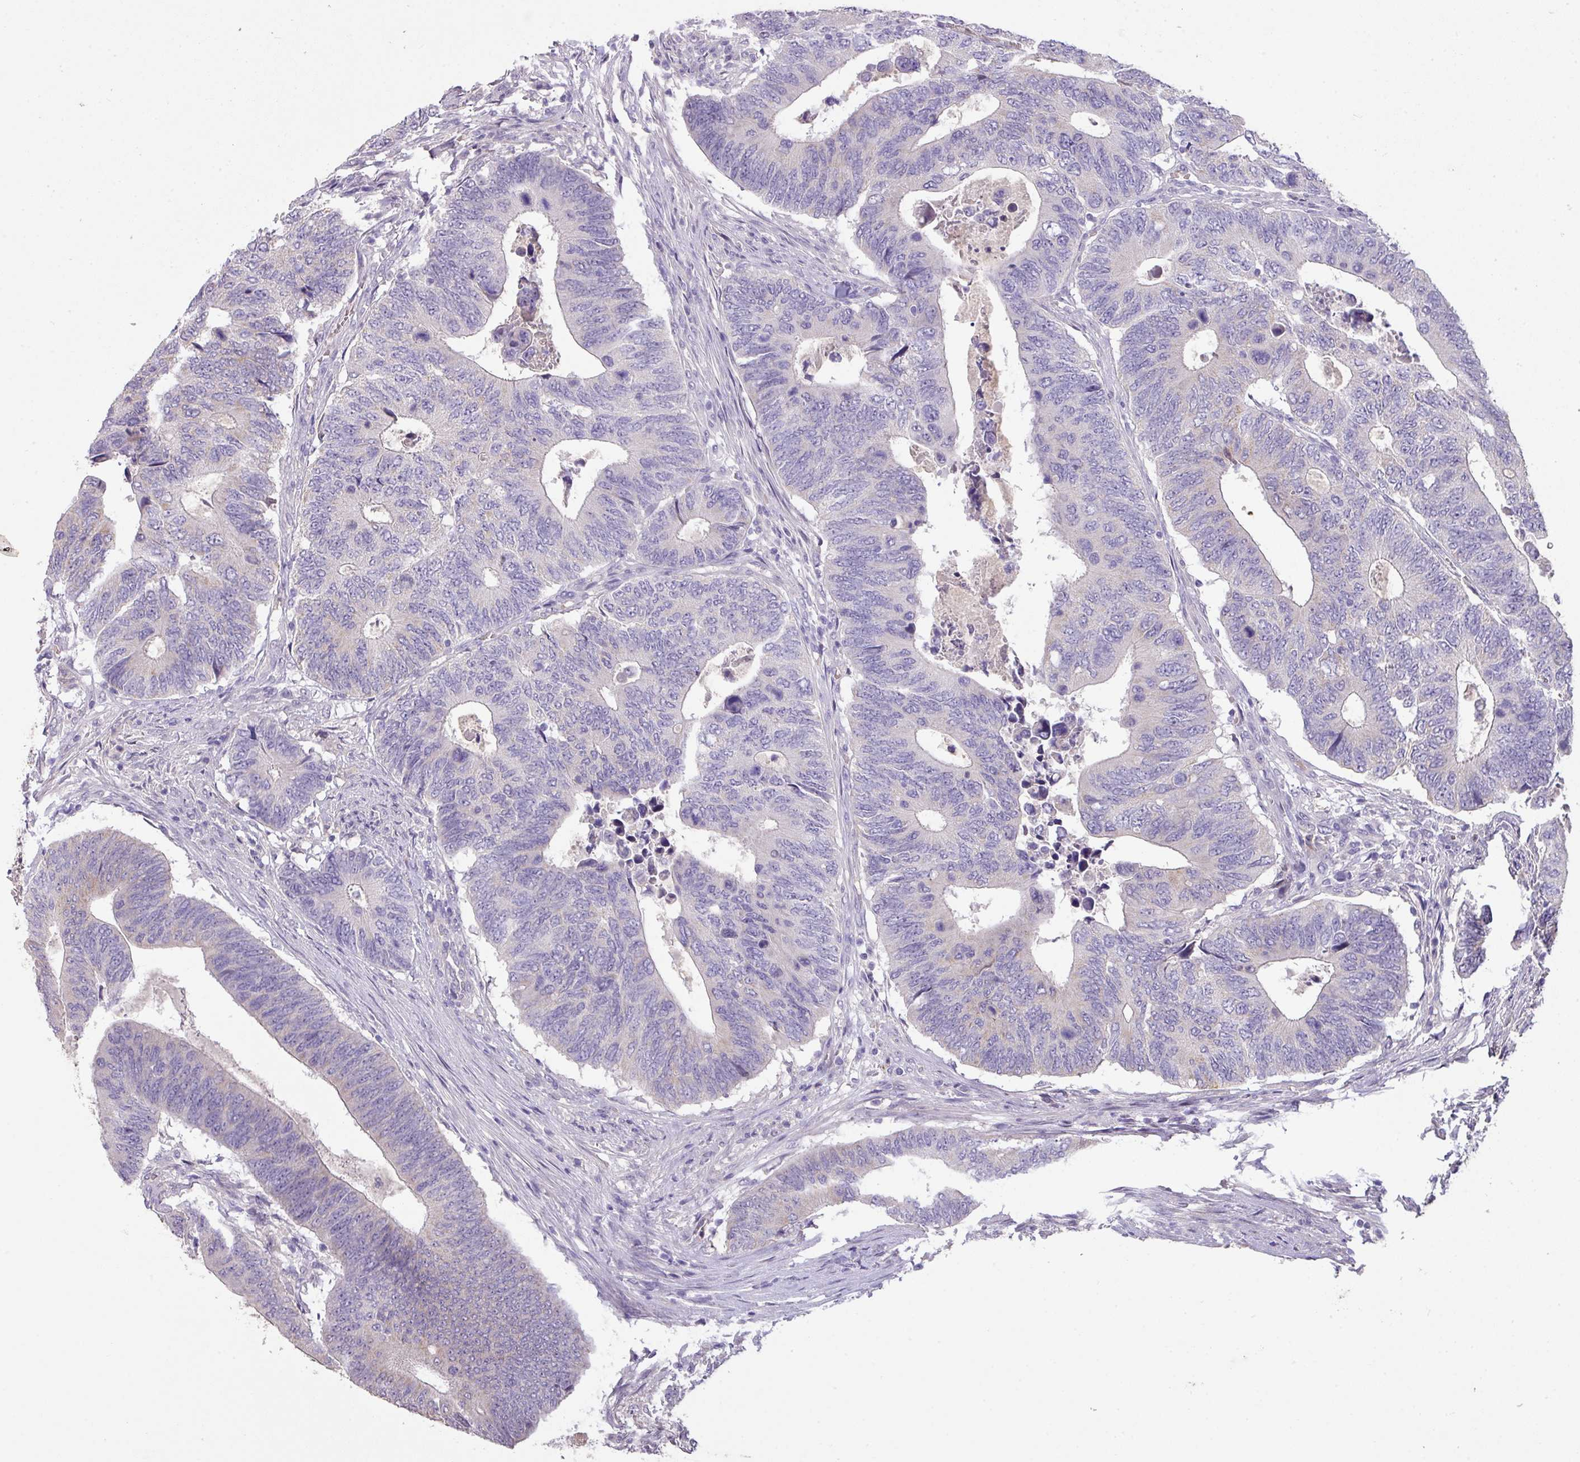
{"staining": {"intensity": "weak", "quantity": "<25%", "location": "cytoplasmic/membranous"}, "tissue": "colorectal cancer", "cell_type": "Tumor cells", "image_type": "cancer", "snomed": [{"axis": "morphology", "description": "Adenocarcinoma, NOS"}, {"axis": "topography", "description": "Colon"}], "caption": "The histopathology image displays no staining of tumor cells in adenocarcinoma (colorectal).", "gene": "PRADC1", "patient": {"sex": "male", "age": 87}}